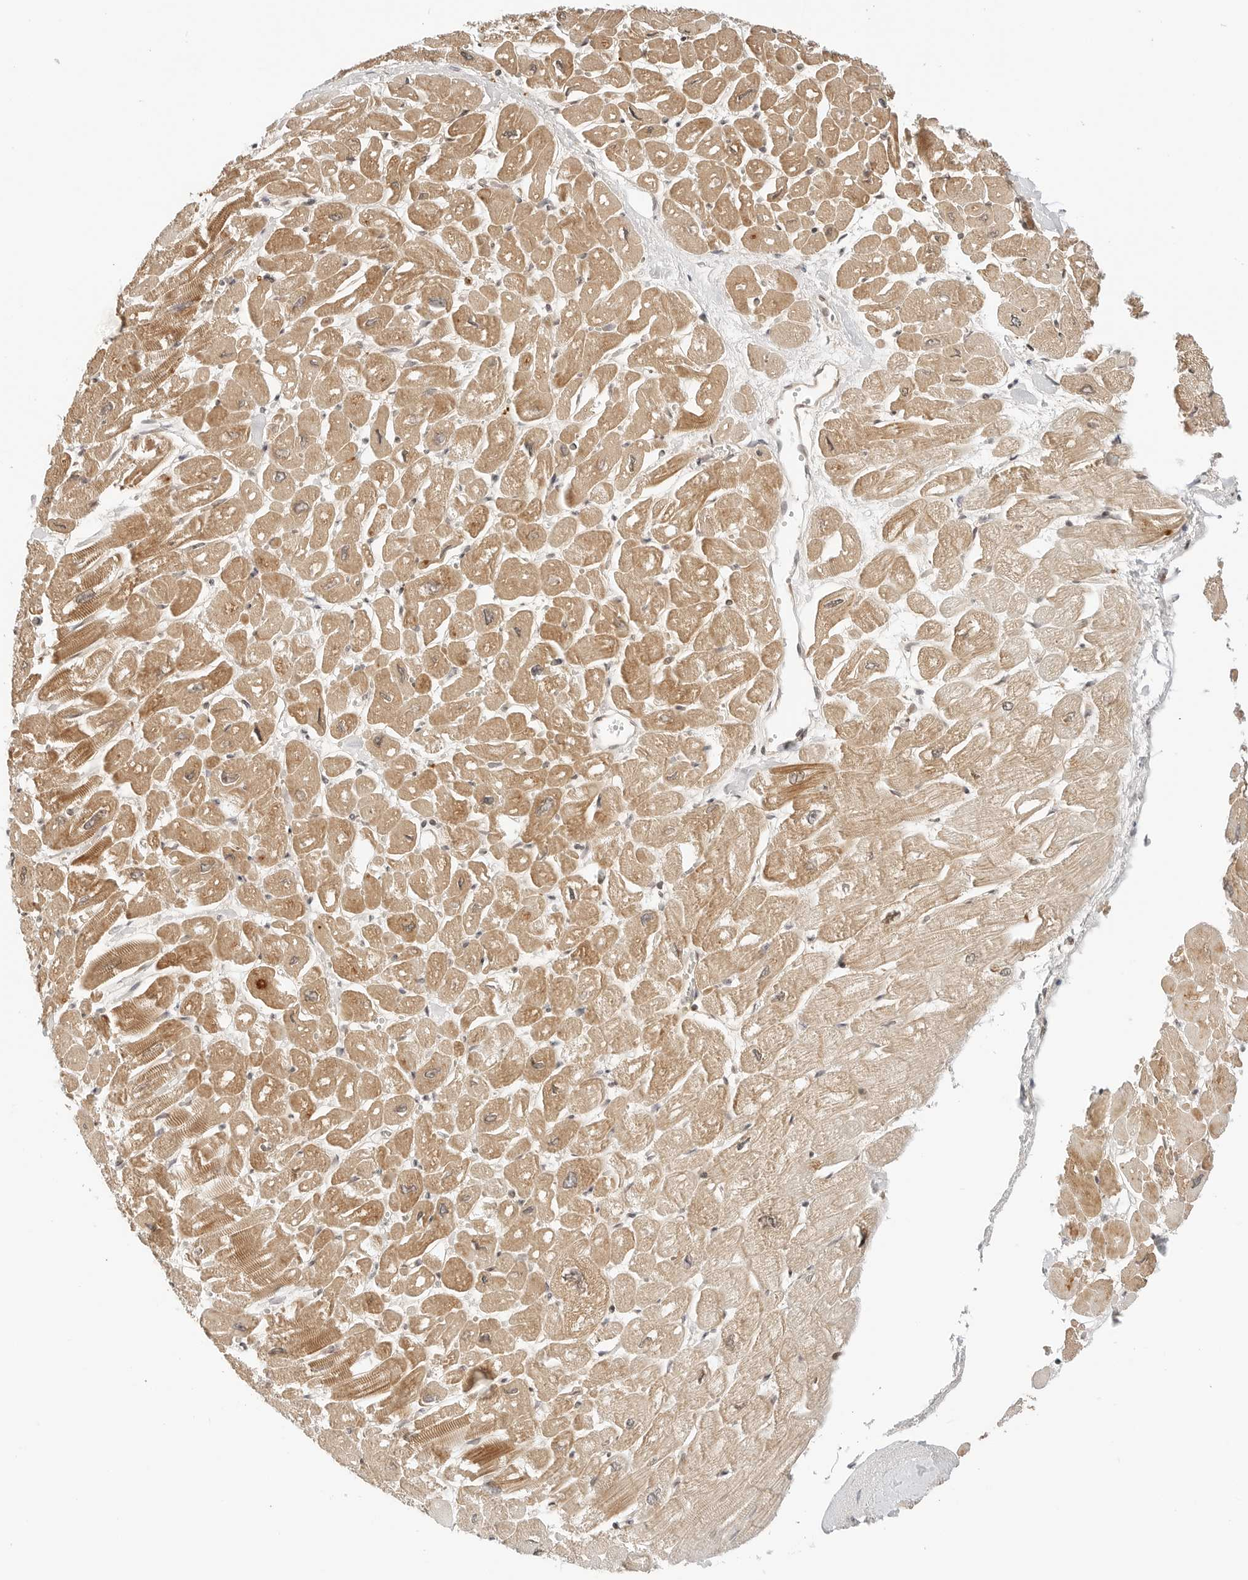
{"staining": {"intensity": "moderate", "quantity": ">75%", "location": "cytoplasmic/membranous,nuclear"}, "tissue": "heart muscle", "cell_type": "Cardiomyocytes", "image_type": "normal", "snomed": [{"axis": "morphology", "description": "Normal tissue, NOS"}, {"axis": "topography", "description": "Heart"}], "caption": "A high-resolution image shows IHC staining of benign heart muscle, which reveals moderate cytoplasmic/membranous,nuclear expression in approximately >75% of cardiomyocytes.", "gene": "GEM", "patient": {"sex": "male", "age": 54}}